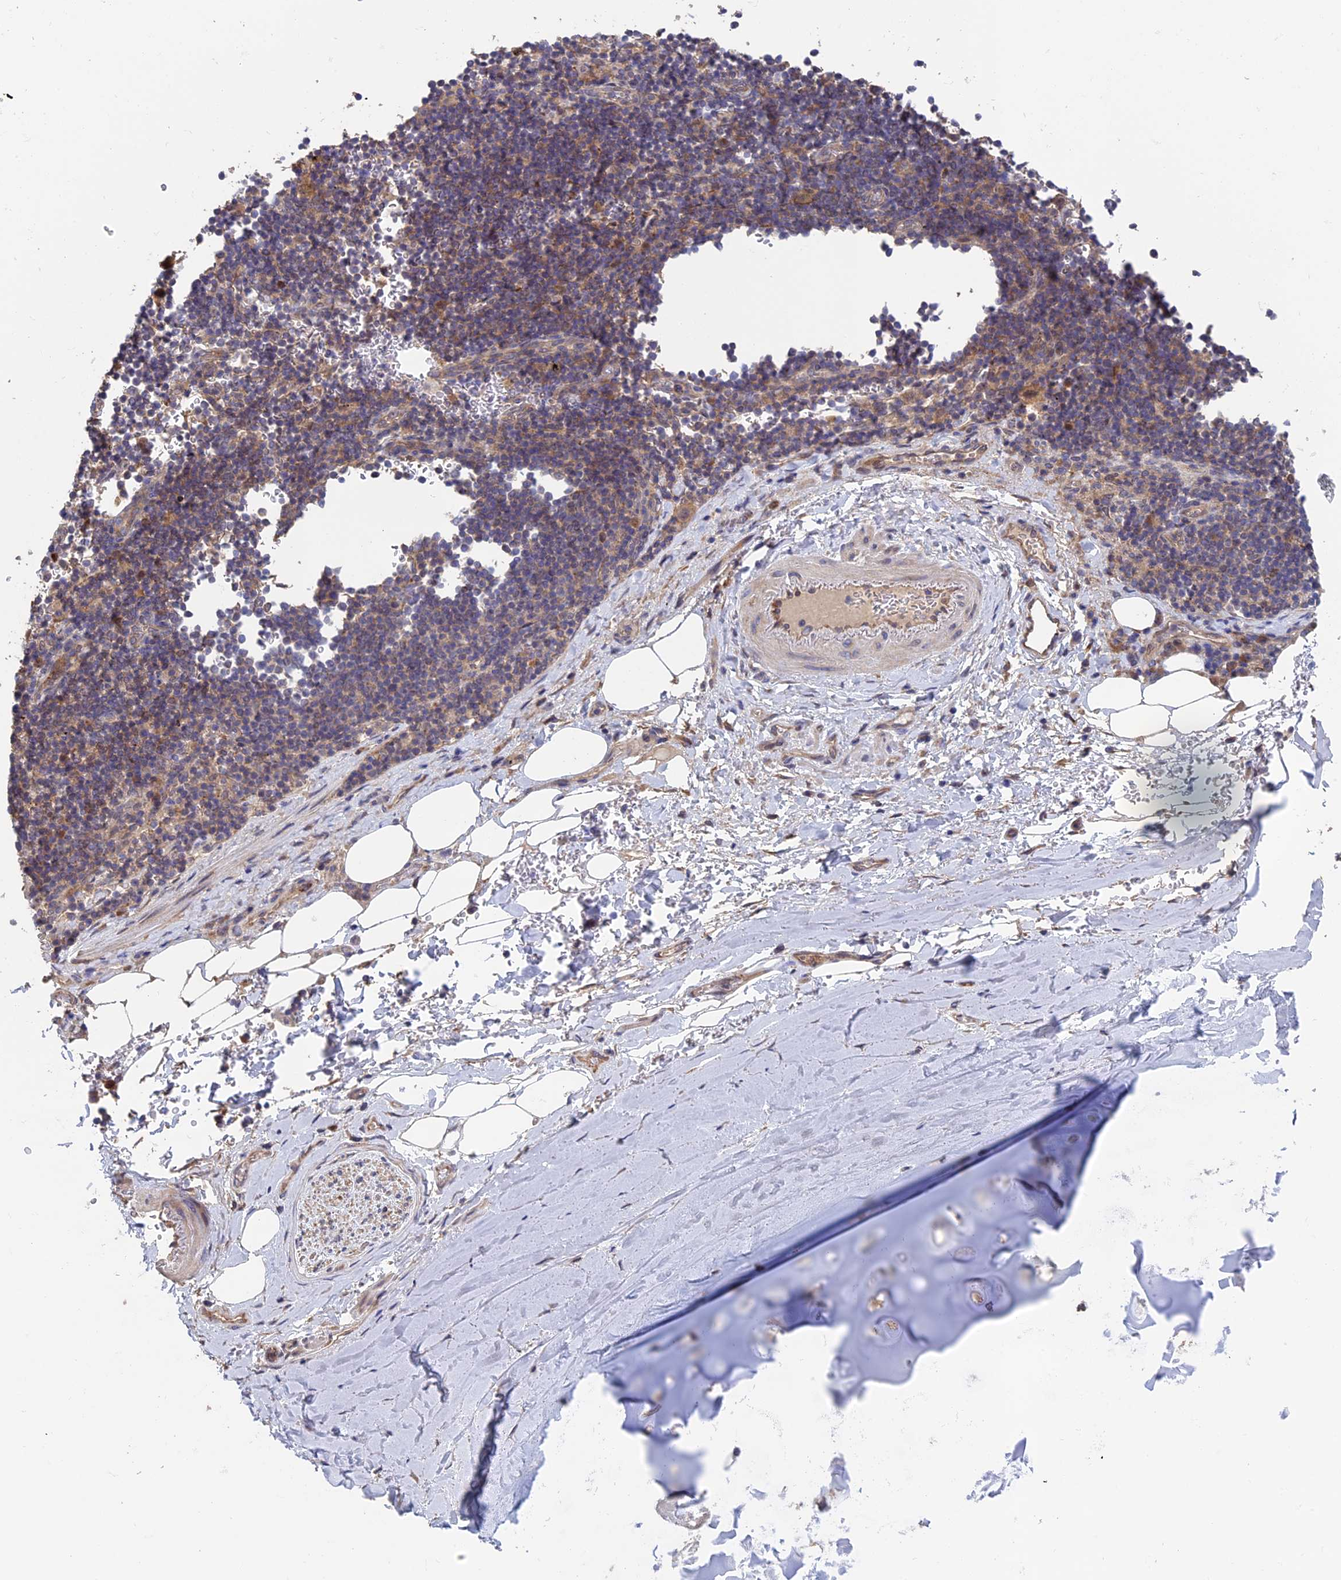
{"staining": {"intensity": "negative", "quantity": "none", "location": "cytoplasmic/membranous"}, "tissue": "adipose tissue", "cell_type": "Adipocytes", "image_type": "normal", "snomed": [{"axis": "morphology", "description": "Normal tissue, NOS"}, {"axis": "topography", "description": "Lymph node"}, {"axis": "topography", "description": "Cartilage tissue"}, {"axis": "topography", "description": "Bronchus"}], "caption": "A high-resolution photomicrograph shows IHC staining of benign adipose tissue, which displays no significant expression in adipocytes. The staining is performed using DAB (3,3'-diaminobenzidine) brown chromogen with nuclei counter-stained in using hematoxylin.", "gene": "LCMT1", "patient": {"sex": "male", "age": 63}}